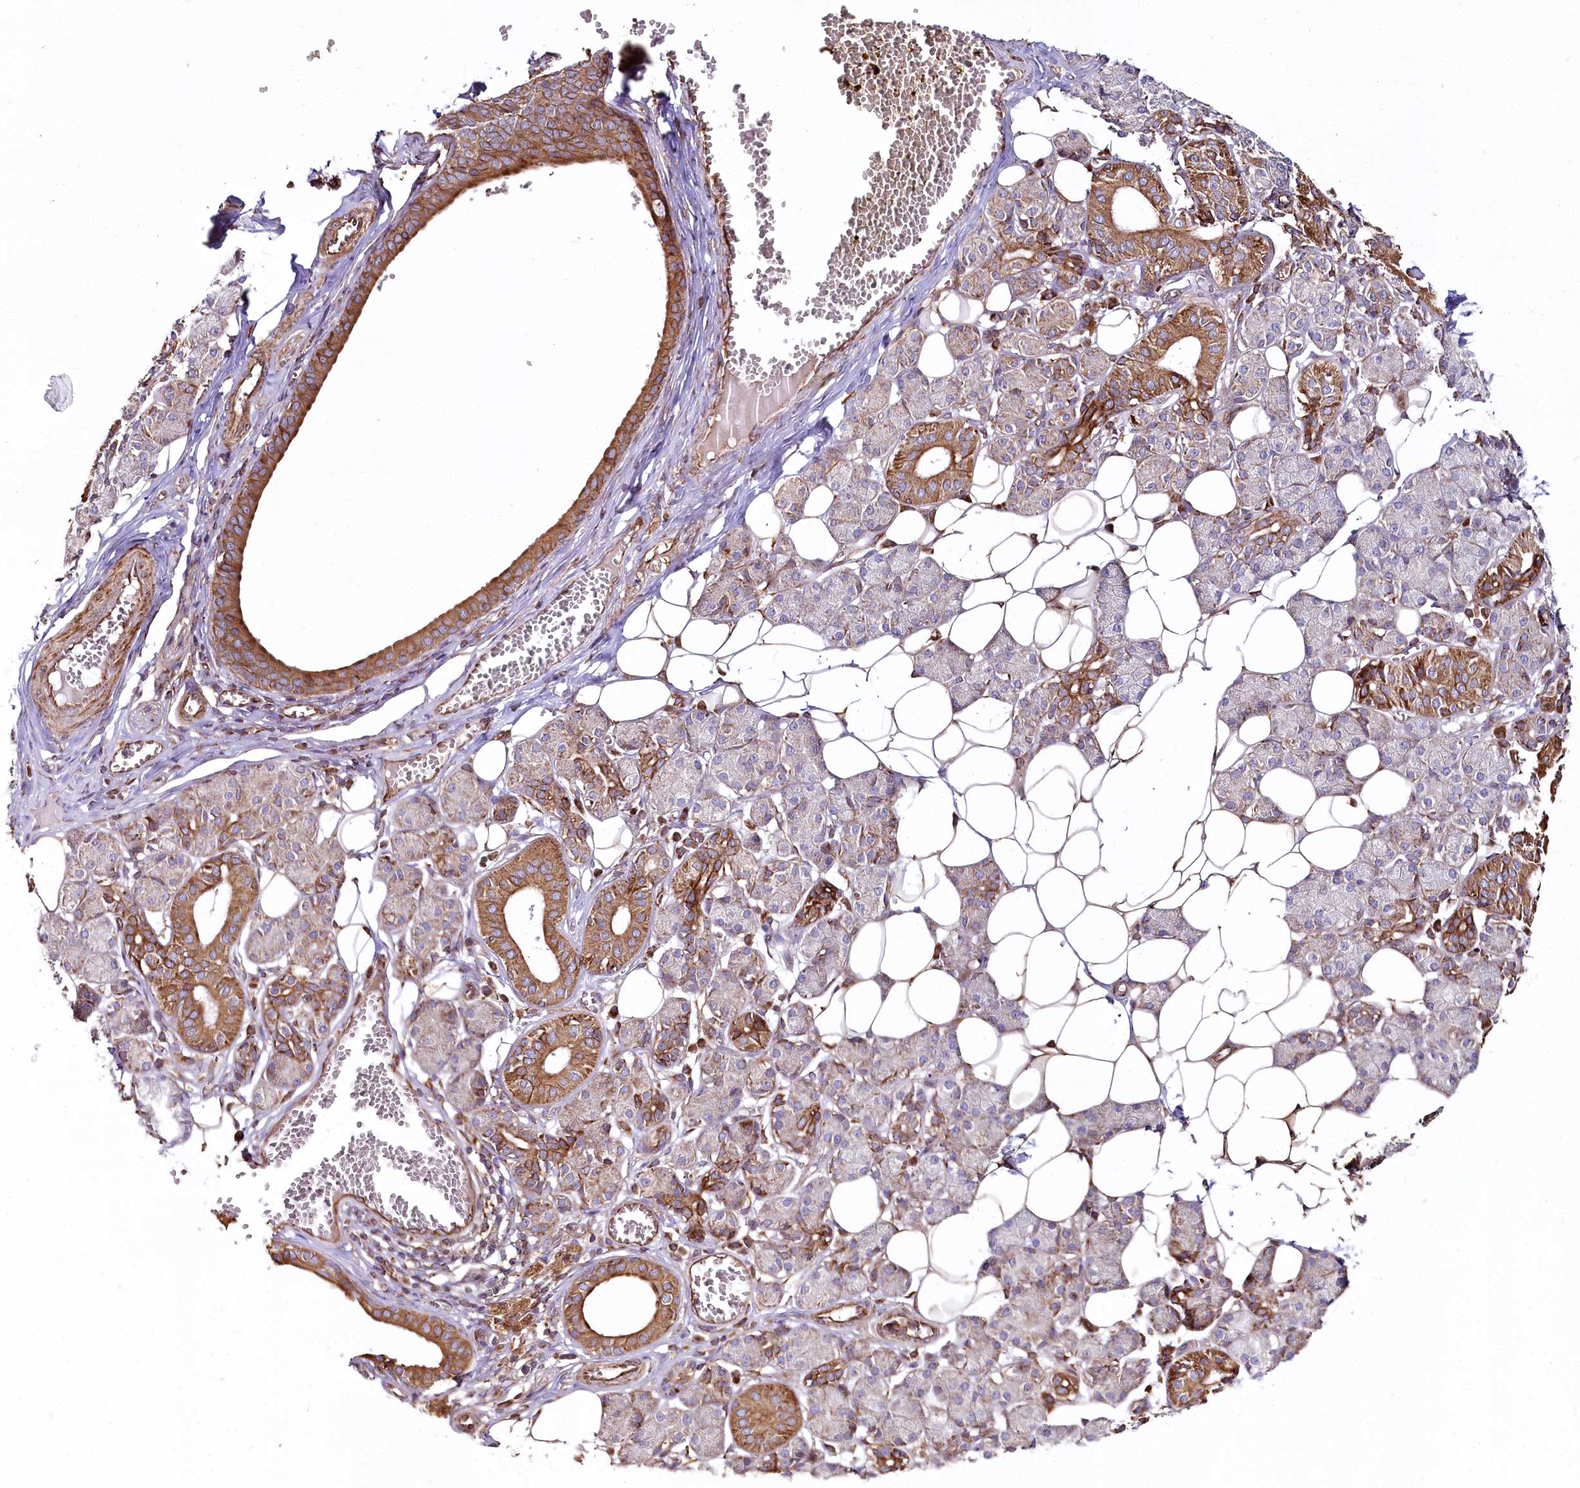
{"staining": {"intensity": "strong", "quantity": "25%-75%", "location": "cytoplasmic/membranous"}, "tissue": "salivary gland", "cell_type": "Glandular cells", "image_type": "normal", "snomed": [{"axis": "morphology", "description": "Normal tissue, NOS"}, {"axis": "topography", "description": "Salivary gland"}], "caption": "Glandular cells show high levels of strong cytoplasmic/membranous expression in approximately 25%-75% of cells in normal salivary gland.", "gene": "THUMPD3", "patient": {"sex": "female", "age": 33}}